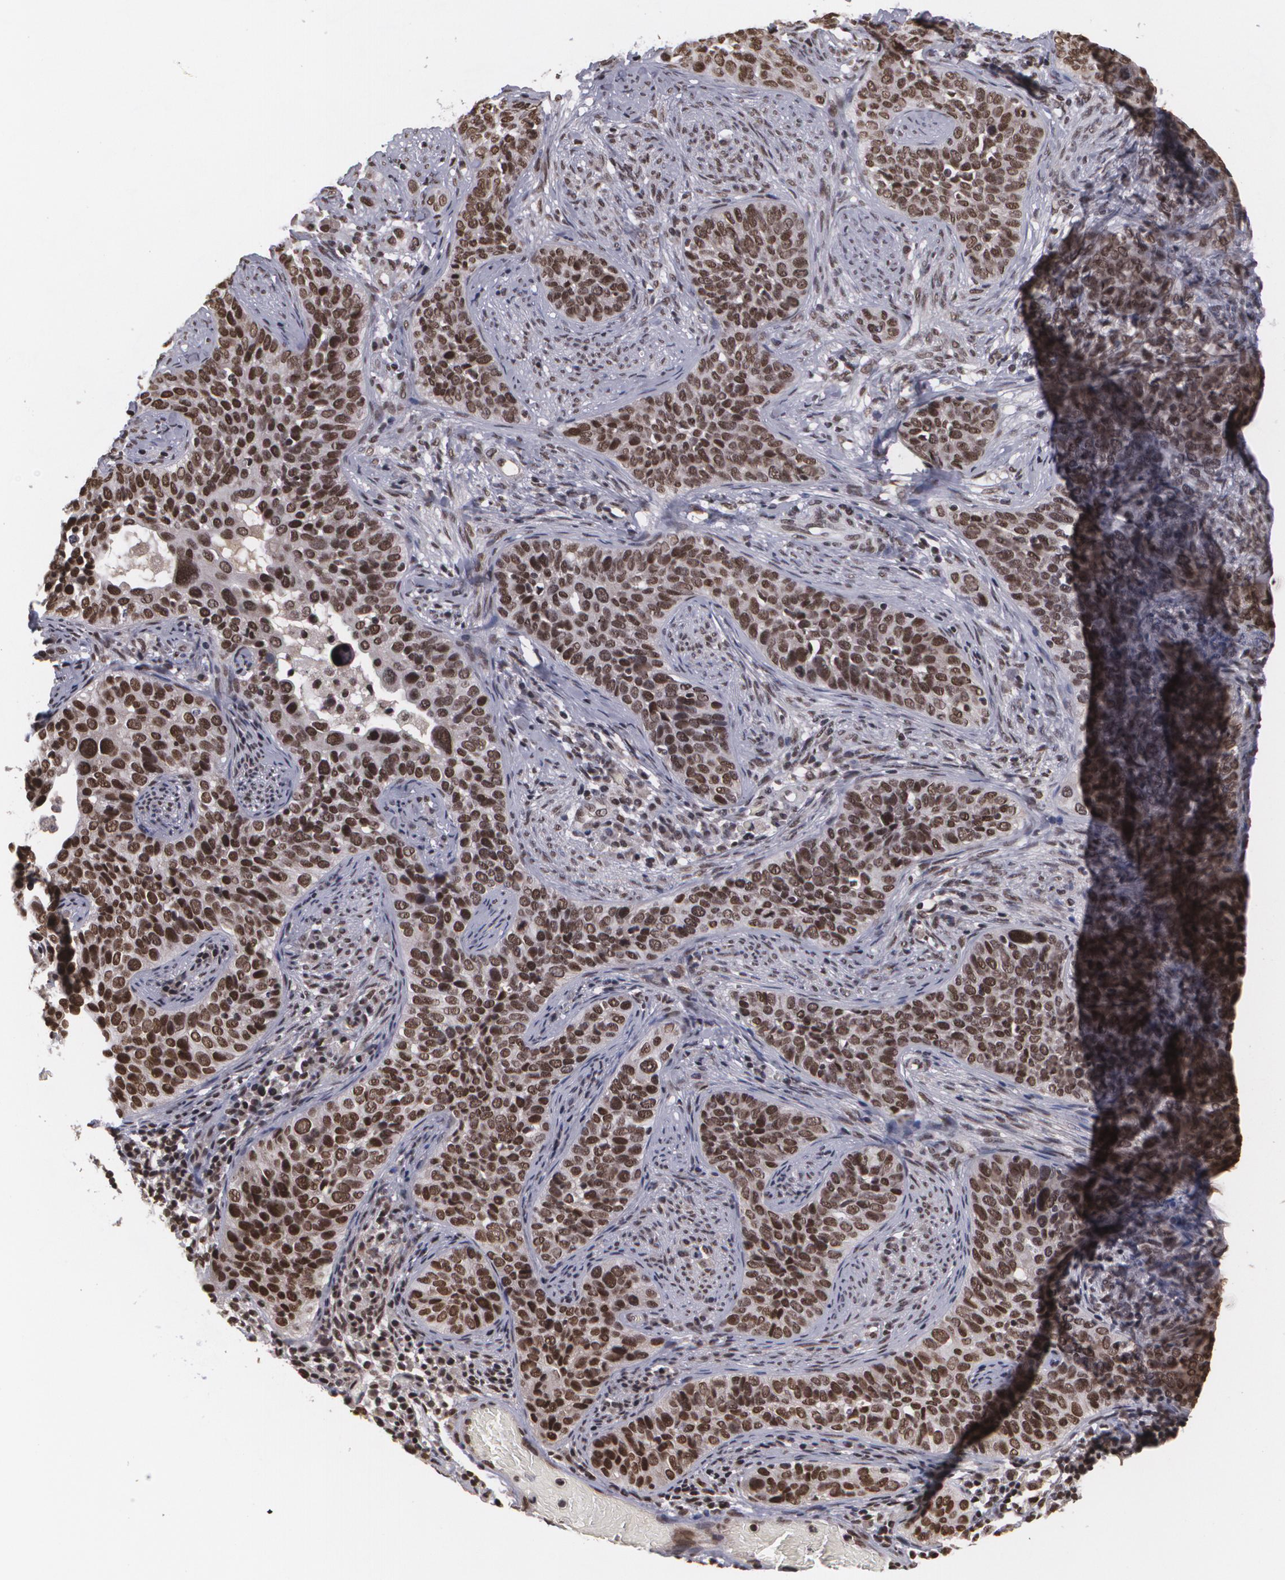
{"staining": {"intensity": "strong", "quantity": ">75%", "location": "nuclear"}, "tissue": "cervical cancer", "cell_type": "Tumor cells", "image_type": "cancer", "snomed": [{"axis": "morphology", "description": "Squamous cell carcinoma, NOS"}, {"axis": "topography", "description": "Cervix"}], "caption": "A histopathology image of human cervical cancer (squamous cell carcinoma) stained for a protein shows strong nuclear brown staining in tumor cells.", "gene": "RXRB", "patient": {"sex": "female", "age": 31}}